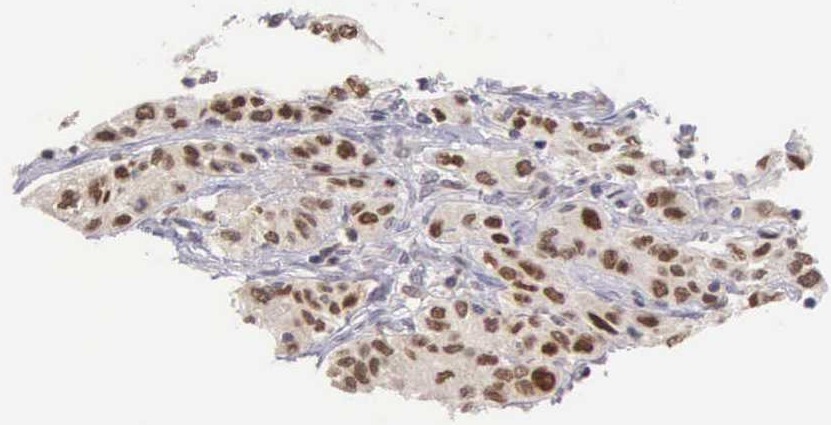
{"staining": {"intensity": "moderate", "quantity": ">75%", "location": "cytoplasmic/membranous,nuclear"}, "tissue": "cervical cancer", "cell_type": "Tumor cells", "image_type": "cancer", "snomed": [{"axis": "morphology", "description": "Squamous cell carcinoma, NOS"}, {"axis": "topography", "description": "Cervix"}], "caption": "Immunohistochemical staining of cervical squamous cell carcinoma reveals medium levels of moderate cytoplasmic/membranous and nuclear protein expression in approximately >75% of tumor cells.", "gene": "GRK3", "patient": {"sex": "female", "age": 38}}